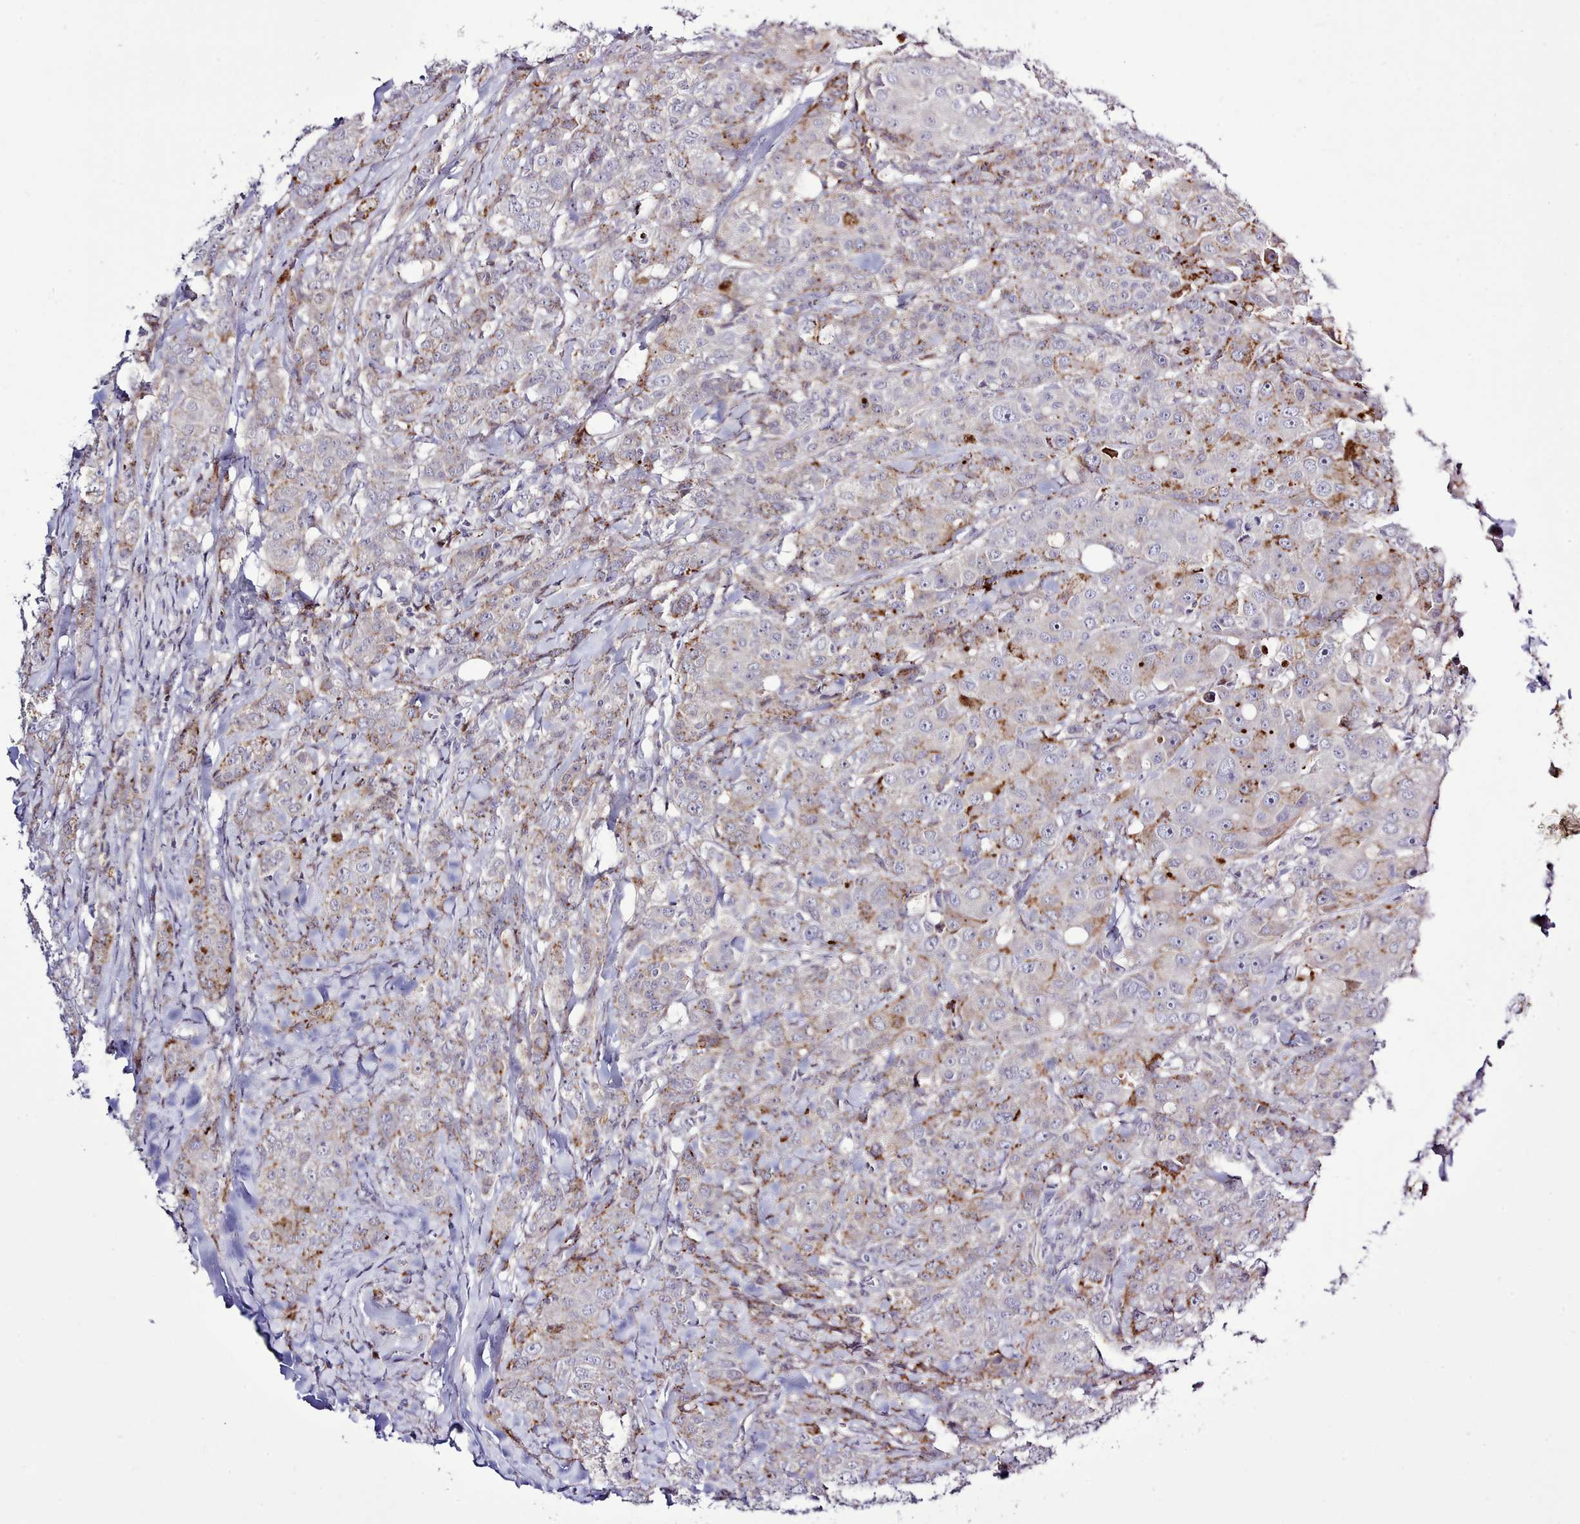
{"staining": {"intensity": "moderate", "quantity": "25%-75%", "location": "cytoplasmic/membranous"}, "tissue": "breast cancer", "cell_type": "Tumor cells", "image_type": "cancer", "snomed": [{"axis": "morphology", "description": "Duct carcinoma"}, {"axis": "topography", "description": "Breast"}], "caption": "Tumor cells show moderate cytoplasmic/membranous positivity in about 25%-75% of cells in intraductal carcinoma (breast).", "gene": "SRD5A1", "patient": {"sex": "female", "age": 43}}